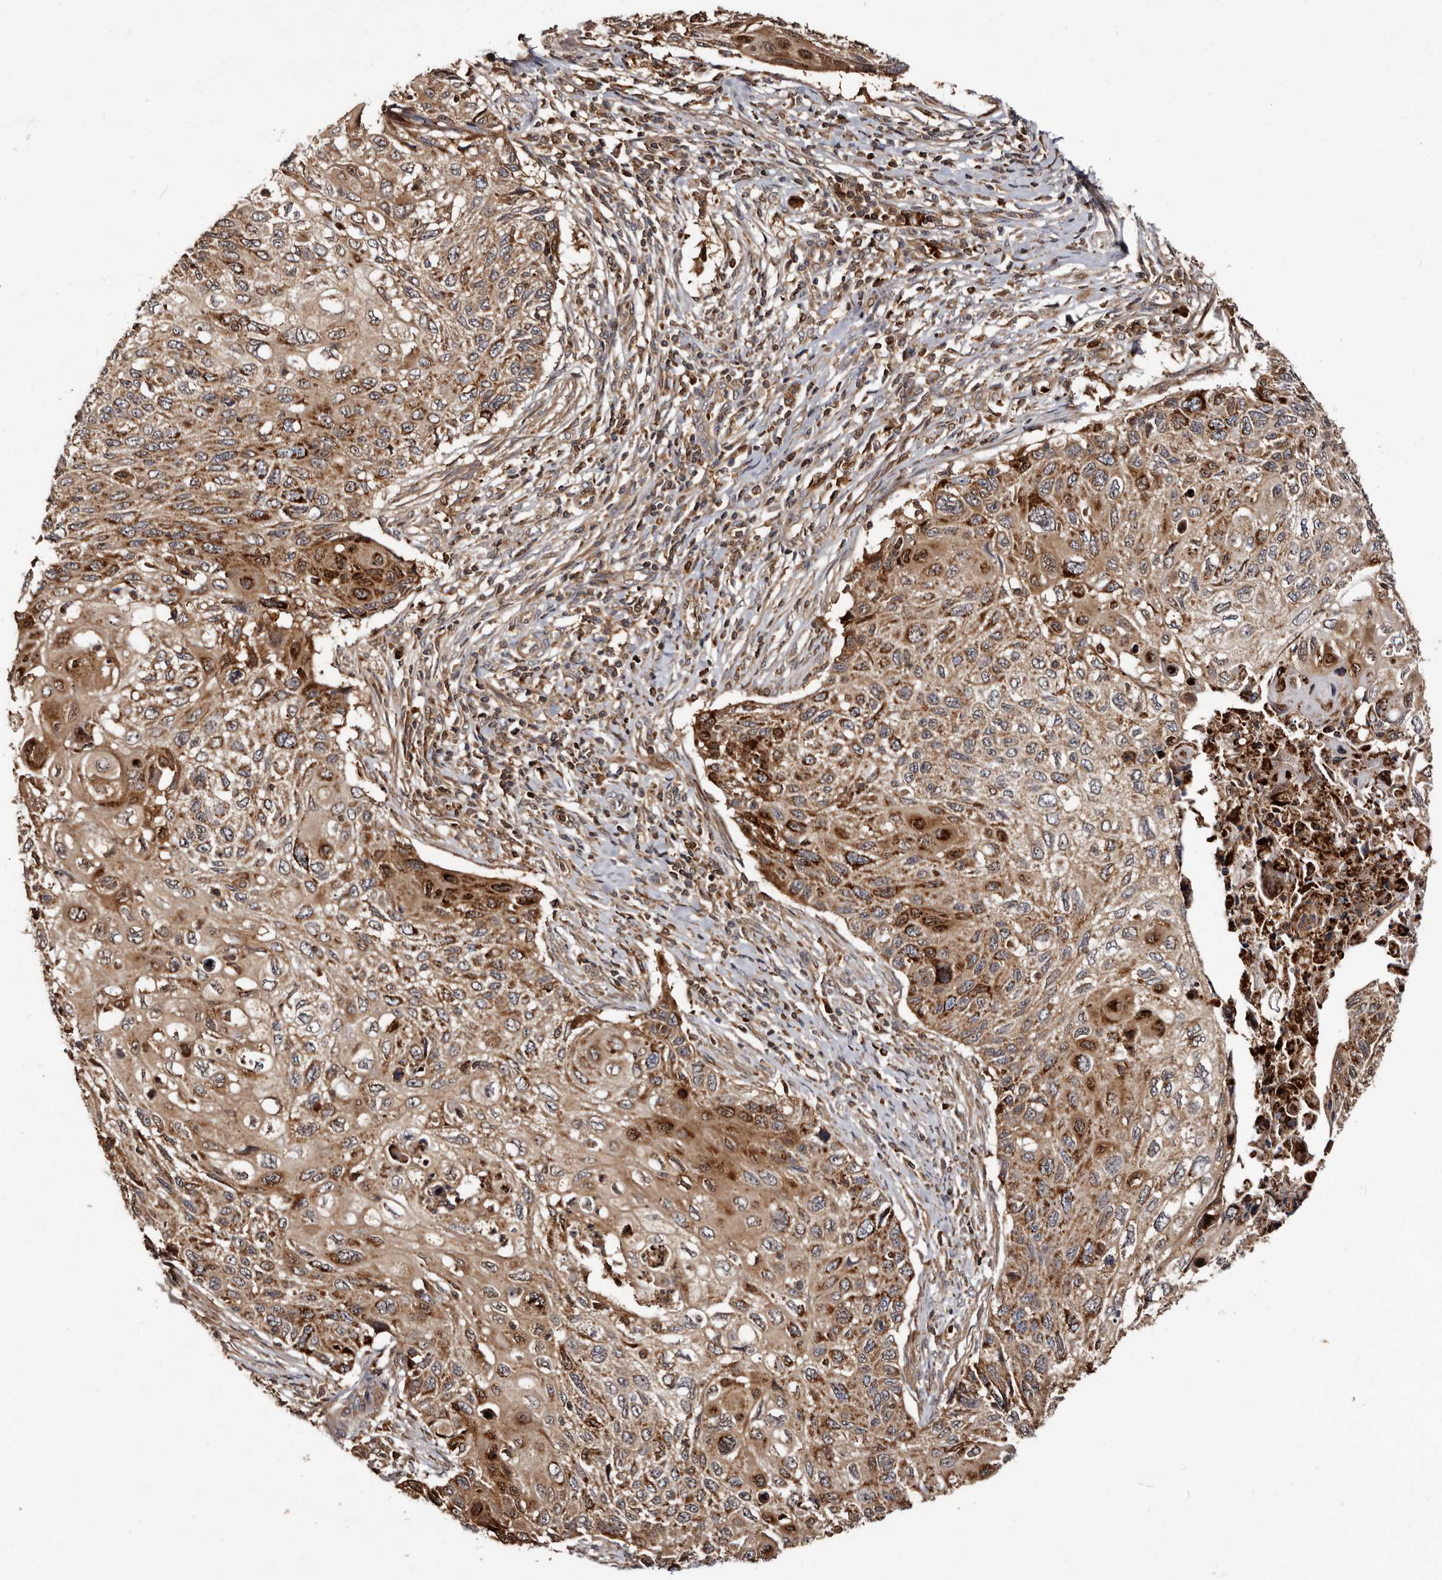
{"staining": {"intensity": "moderate", "quantity": ">75%", "location": "cytoplasmic/membranous"}, "tissue": "cervical cancer", "cell_type": "Tumor cells", "image_type": "cancer", "snomed": [{"axis": "morphology", "description": "Squamous cell carcinoma, NOS"}, {"axis": "topography", "description": "Cervix"}], "caption": "Brown immunohistochemical staining in human cervical cancer (squamous cell carcinoma) exhibits moderate cytoplasmic/membranous expression in approximately >75% of tumor cells. The staining is performed using DAB (3,3'-diaminobenzidine) brown chromogen to label protein expression. The nuclei are counter-stained blue using hematoxylin.", "gene": "BAX", "patient": {"sex": "female", "age": 70}}